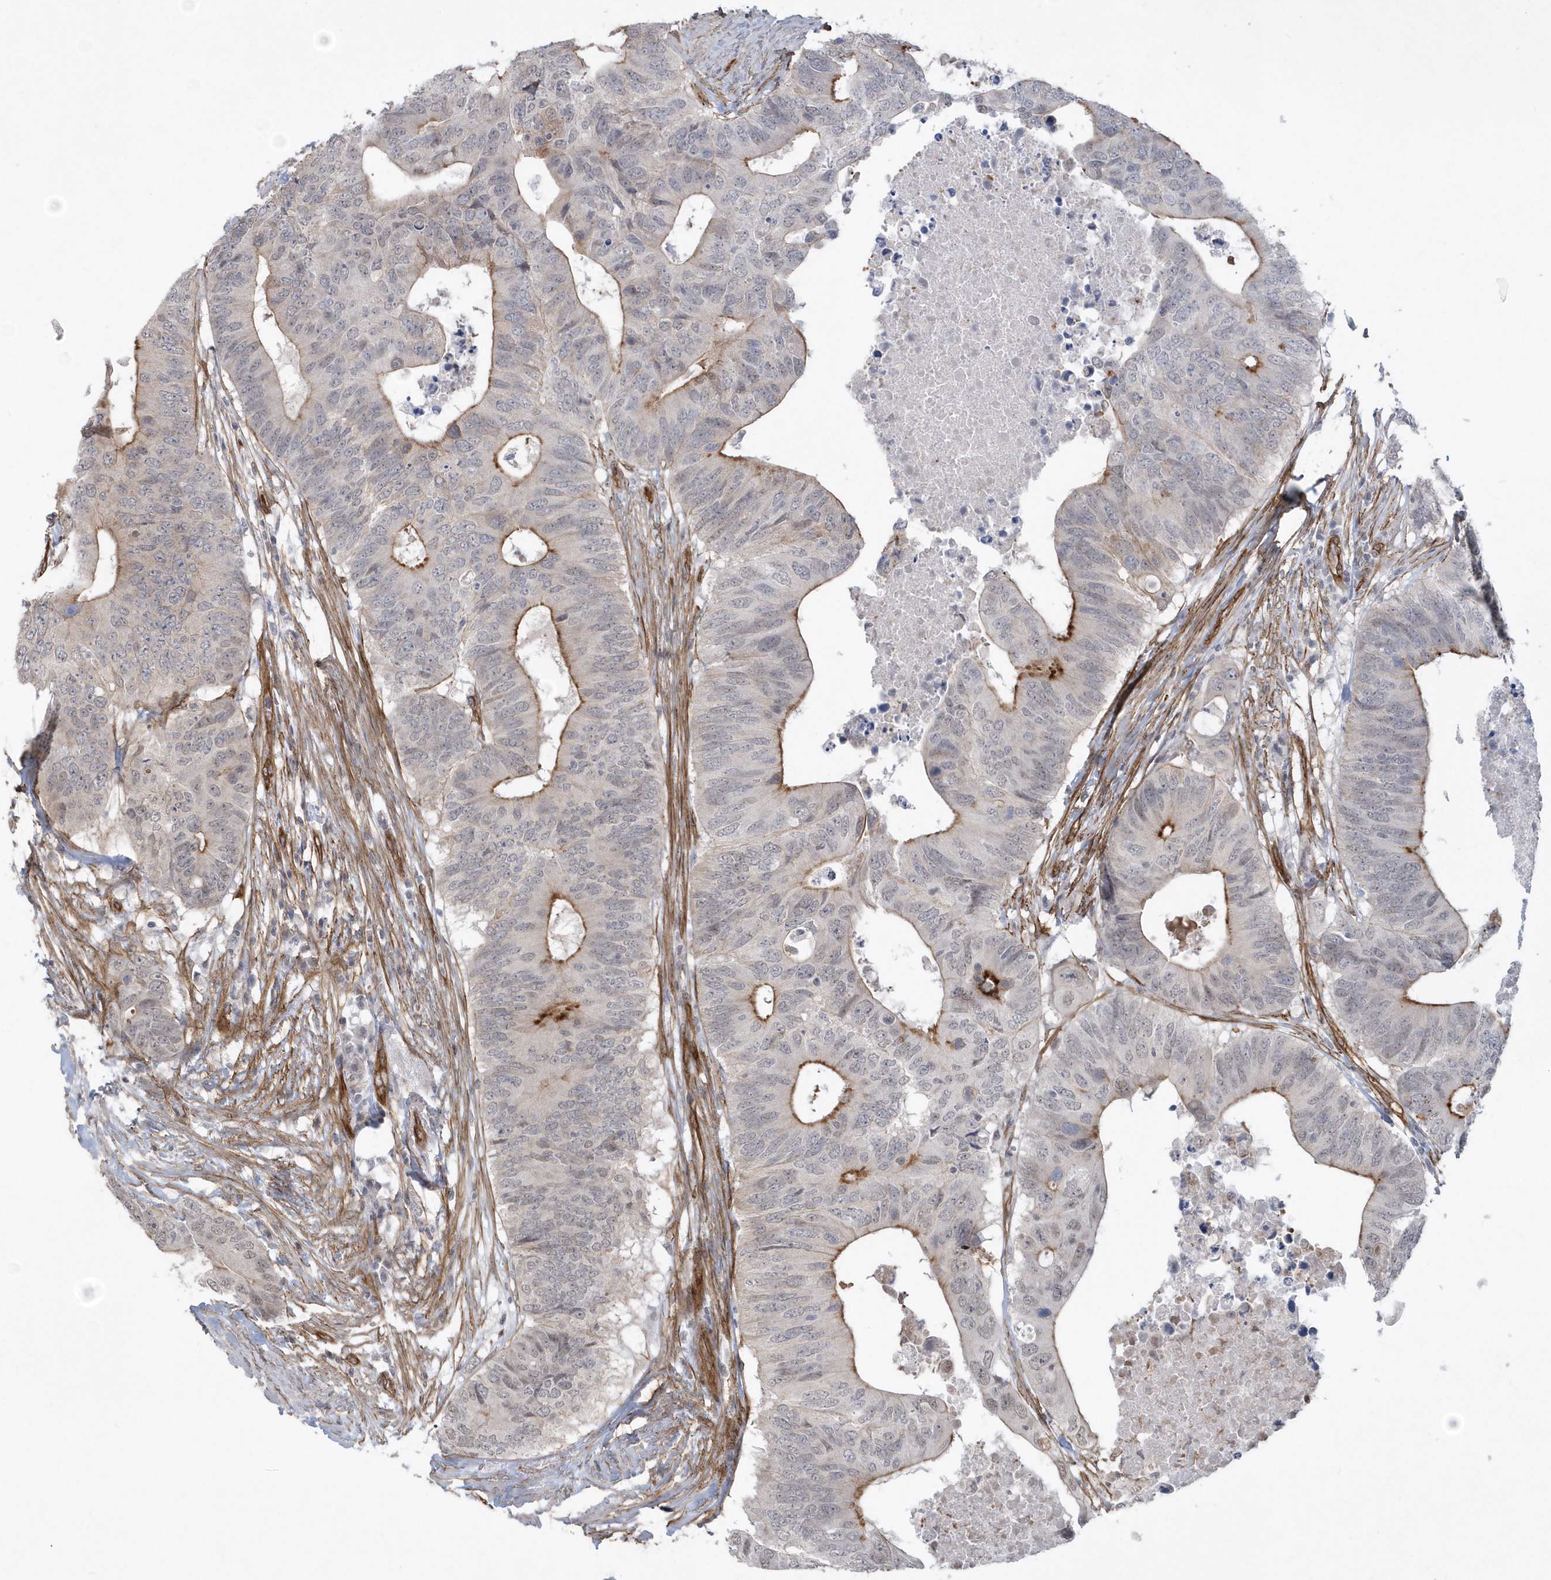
{"staining": {"intensity": "strong", "quantity": "<25%", "location": "cytoplasmic/membranous"}, "tissue": "colorectal cancer", "cell_type": "Tumor cells", "image_type": "cancer", "snomed": [{"axis": "morphology", "description": "Adenocarcinoma, NOS"}, {"axis": "topography", "description": "Colon"}], "caption": "Immunohistochemical staining of human colorectal cancer exhibits medium levels of strong cytoplasmic/membranous positivity in about <25% of tumor cells.", "gene": "RAI14", "patient": {"sex": "male", "age": 71}}